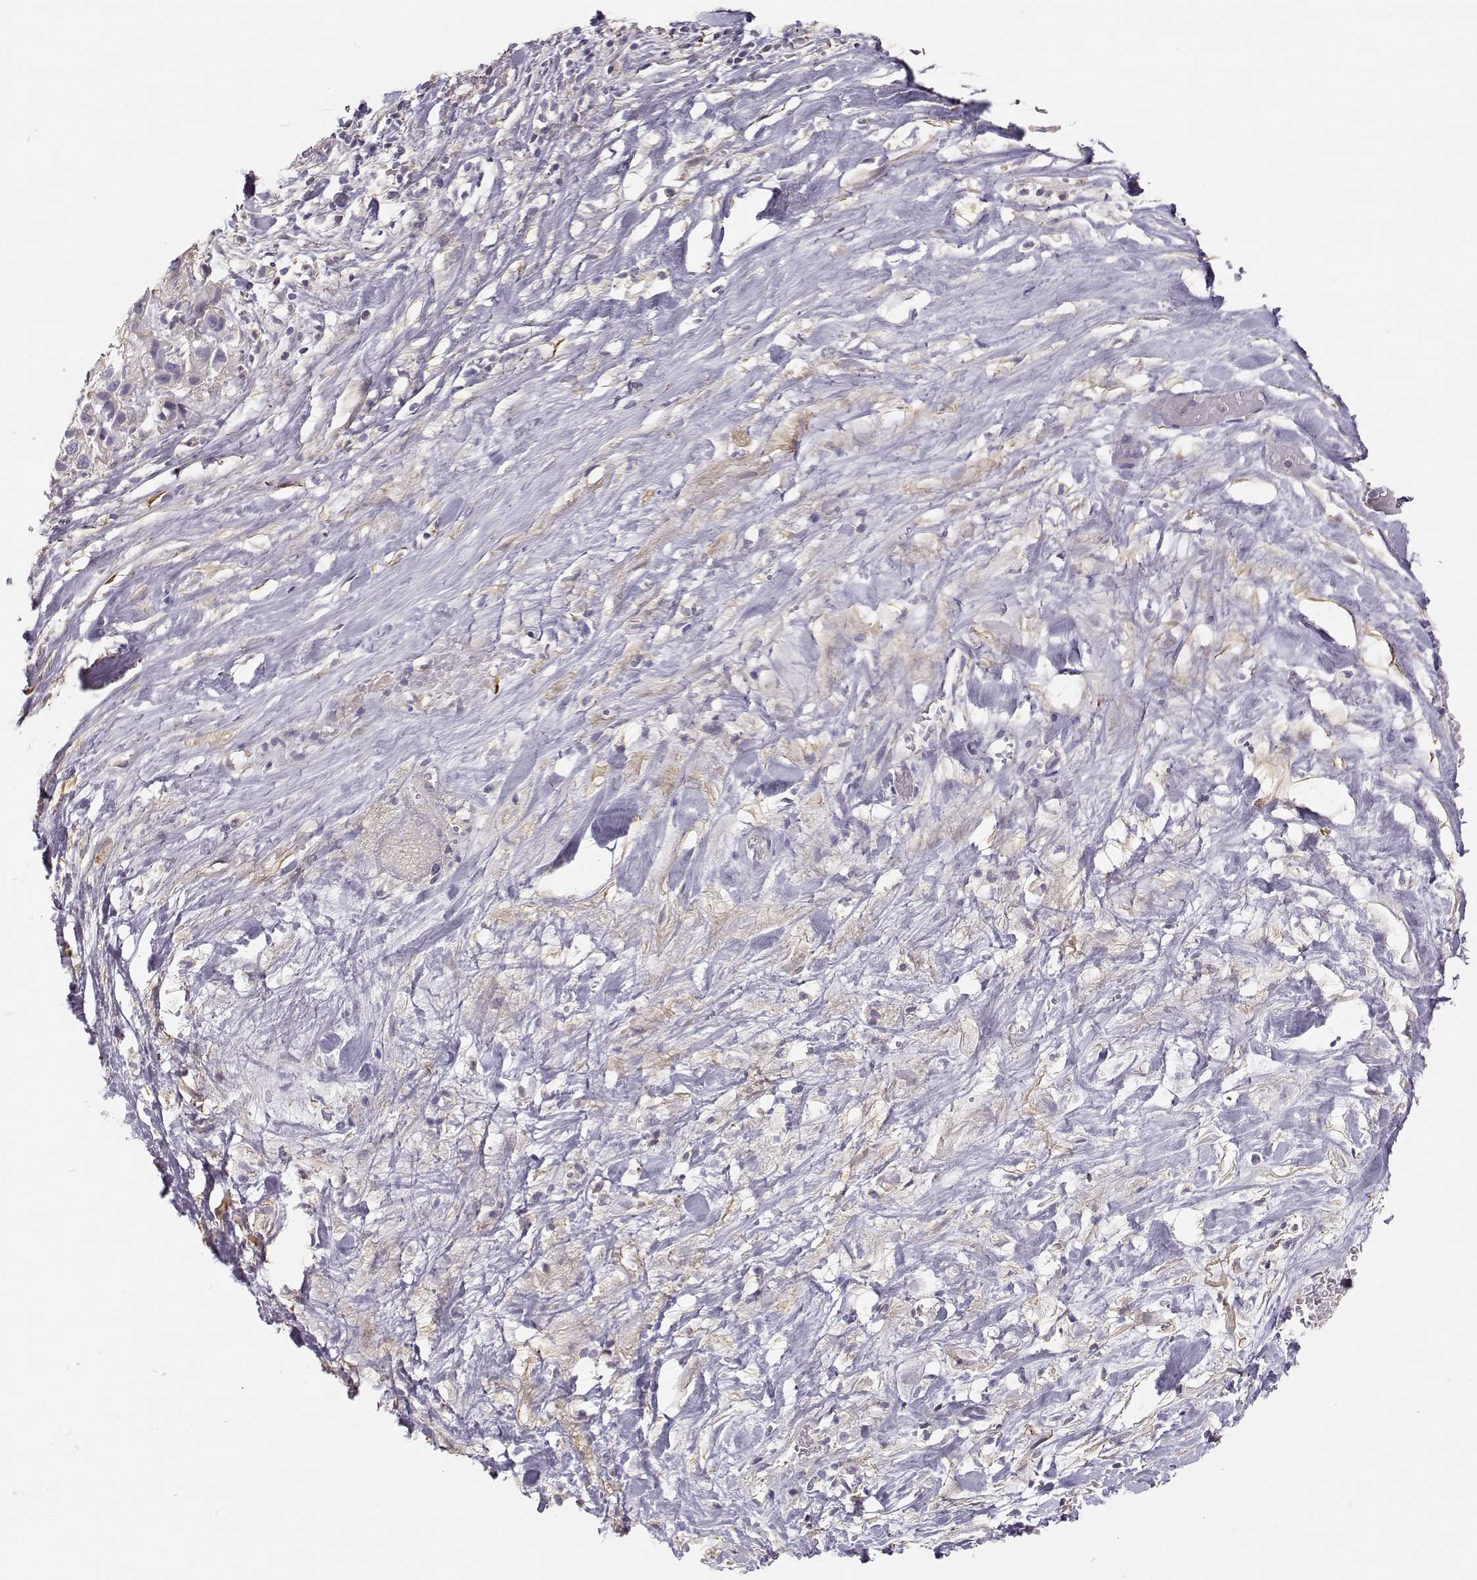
{"staining": {"intensity": "negative", "quantity": "none", "location": "none"}, "tissue": "liver cancer", "cell_type": "Tumor cells", "image_type": "cancer", "snomed": [{"axis": "morphology", "description": "Cholangiocarcinoma"}, {"axis": "topography", "description": "Liver"}], "caption": "Tumor cells are negative for brown protein staining in liver cancer (cholangiocarcinoma).", "gene": "DAPL1", "patient": {"sex": "female", "age": 52}}